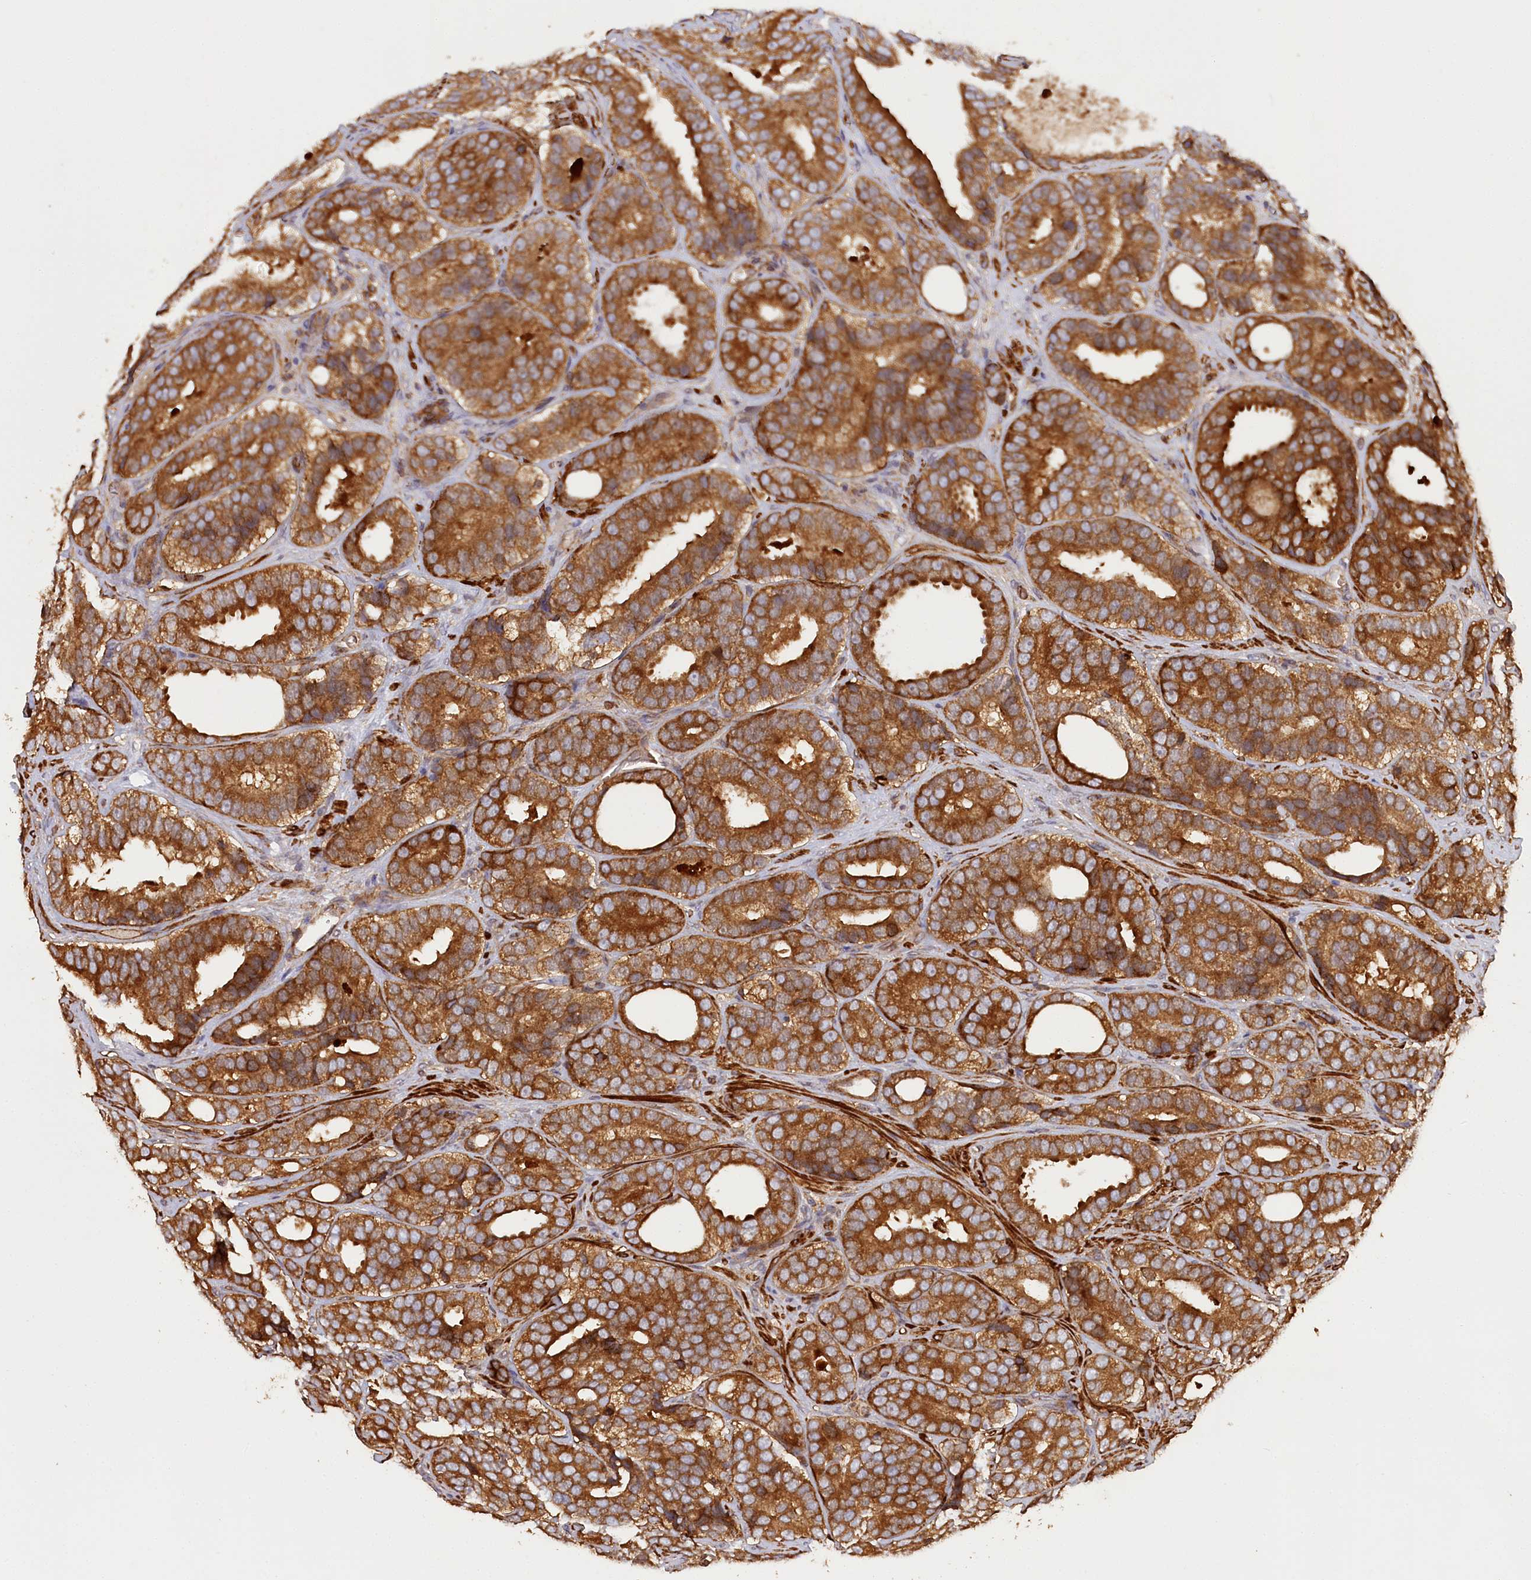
{"staining": {"intensity": "strong", "quantity": ">75%", "location": "cytoplasmic/membranous"}, "tissue": "prostate cancer", "cell_type": "Tumor cells", "image_type": "cancer", "snomed": [{"axis": "morphology", "description": "Adenocarcinoma, High grade"}, {"axis": "topography", "description": "Prostate"}], "caption": "Immunohistochemical staining of human adenocarcinoma (high-grade) (prostate) shows high levels of strong cytoplasmic/membranous expression in approximately >75% of tumor cells. The protein is shown in brown color, while the nuclei are stained blue.", "gene": "PAIP2", "patient": {"sex": "male", "age": 56}}